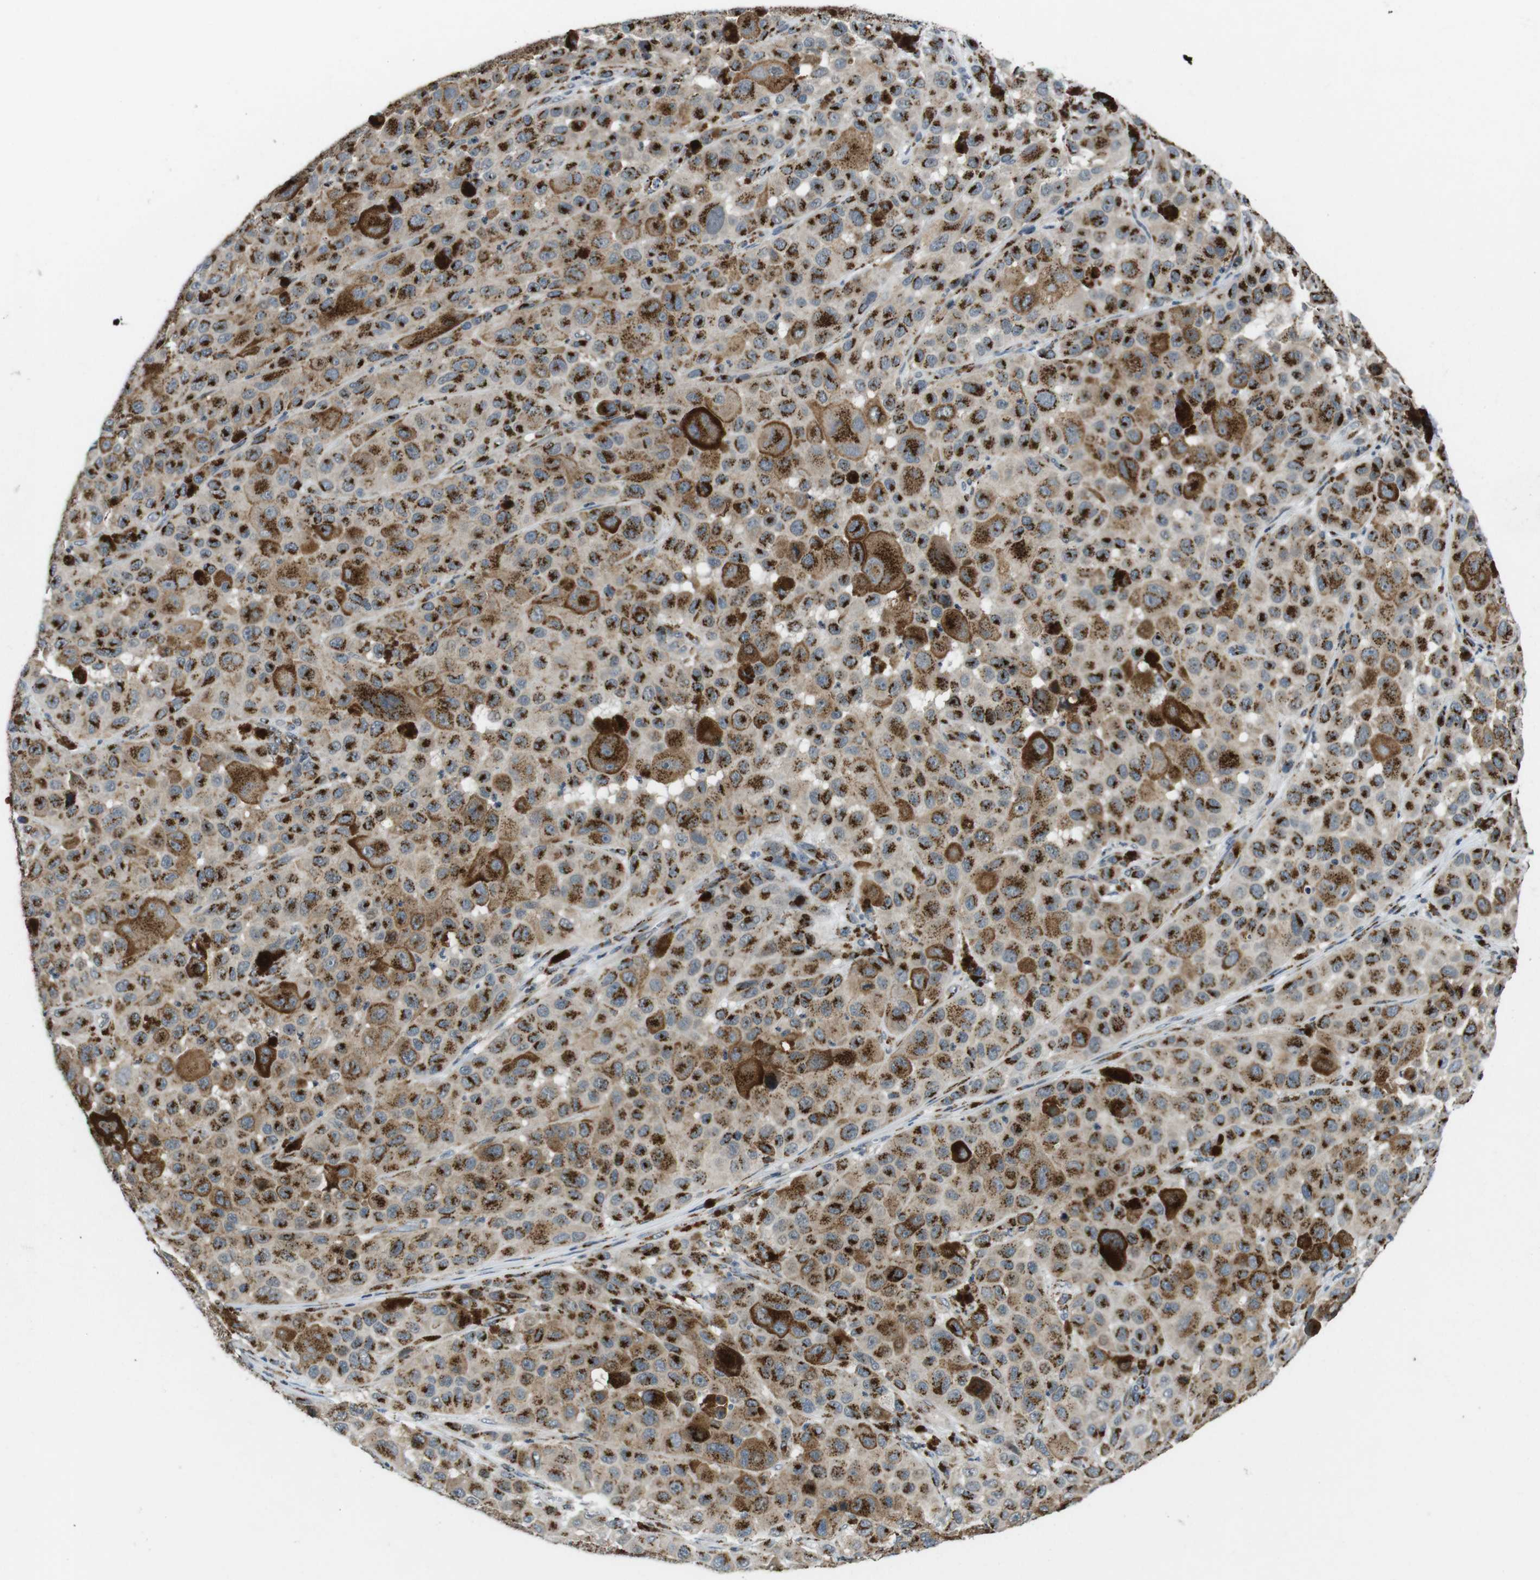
{"staining": {"intensity": "strong", "quantity": ">75%", "location": "cytoplasmic/membranous"}, "tissue": "melanoma", "cell_type": "Tumor cells", "image_type": "cancer", "snomed": [{"axis": "morphology", "description": "Malignant melanoma, NOS"}, {"axis": "topography", "description": "Skin"}], "caption": "The histopathology image displays staining of malignant melanoma, revealing strong cytoplasmic/membranous protein positivity (brown color) within tumor cells. (Brightfield microscopy of DAB IHC at high magnification).", "gene": "ZFPL1", "patient": {"sex": "male", "age": 96}}